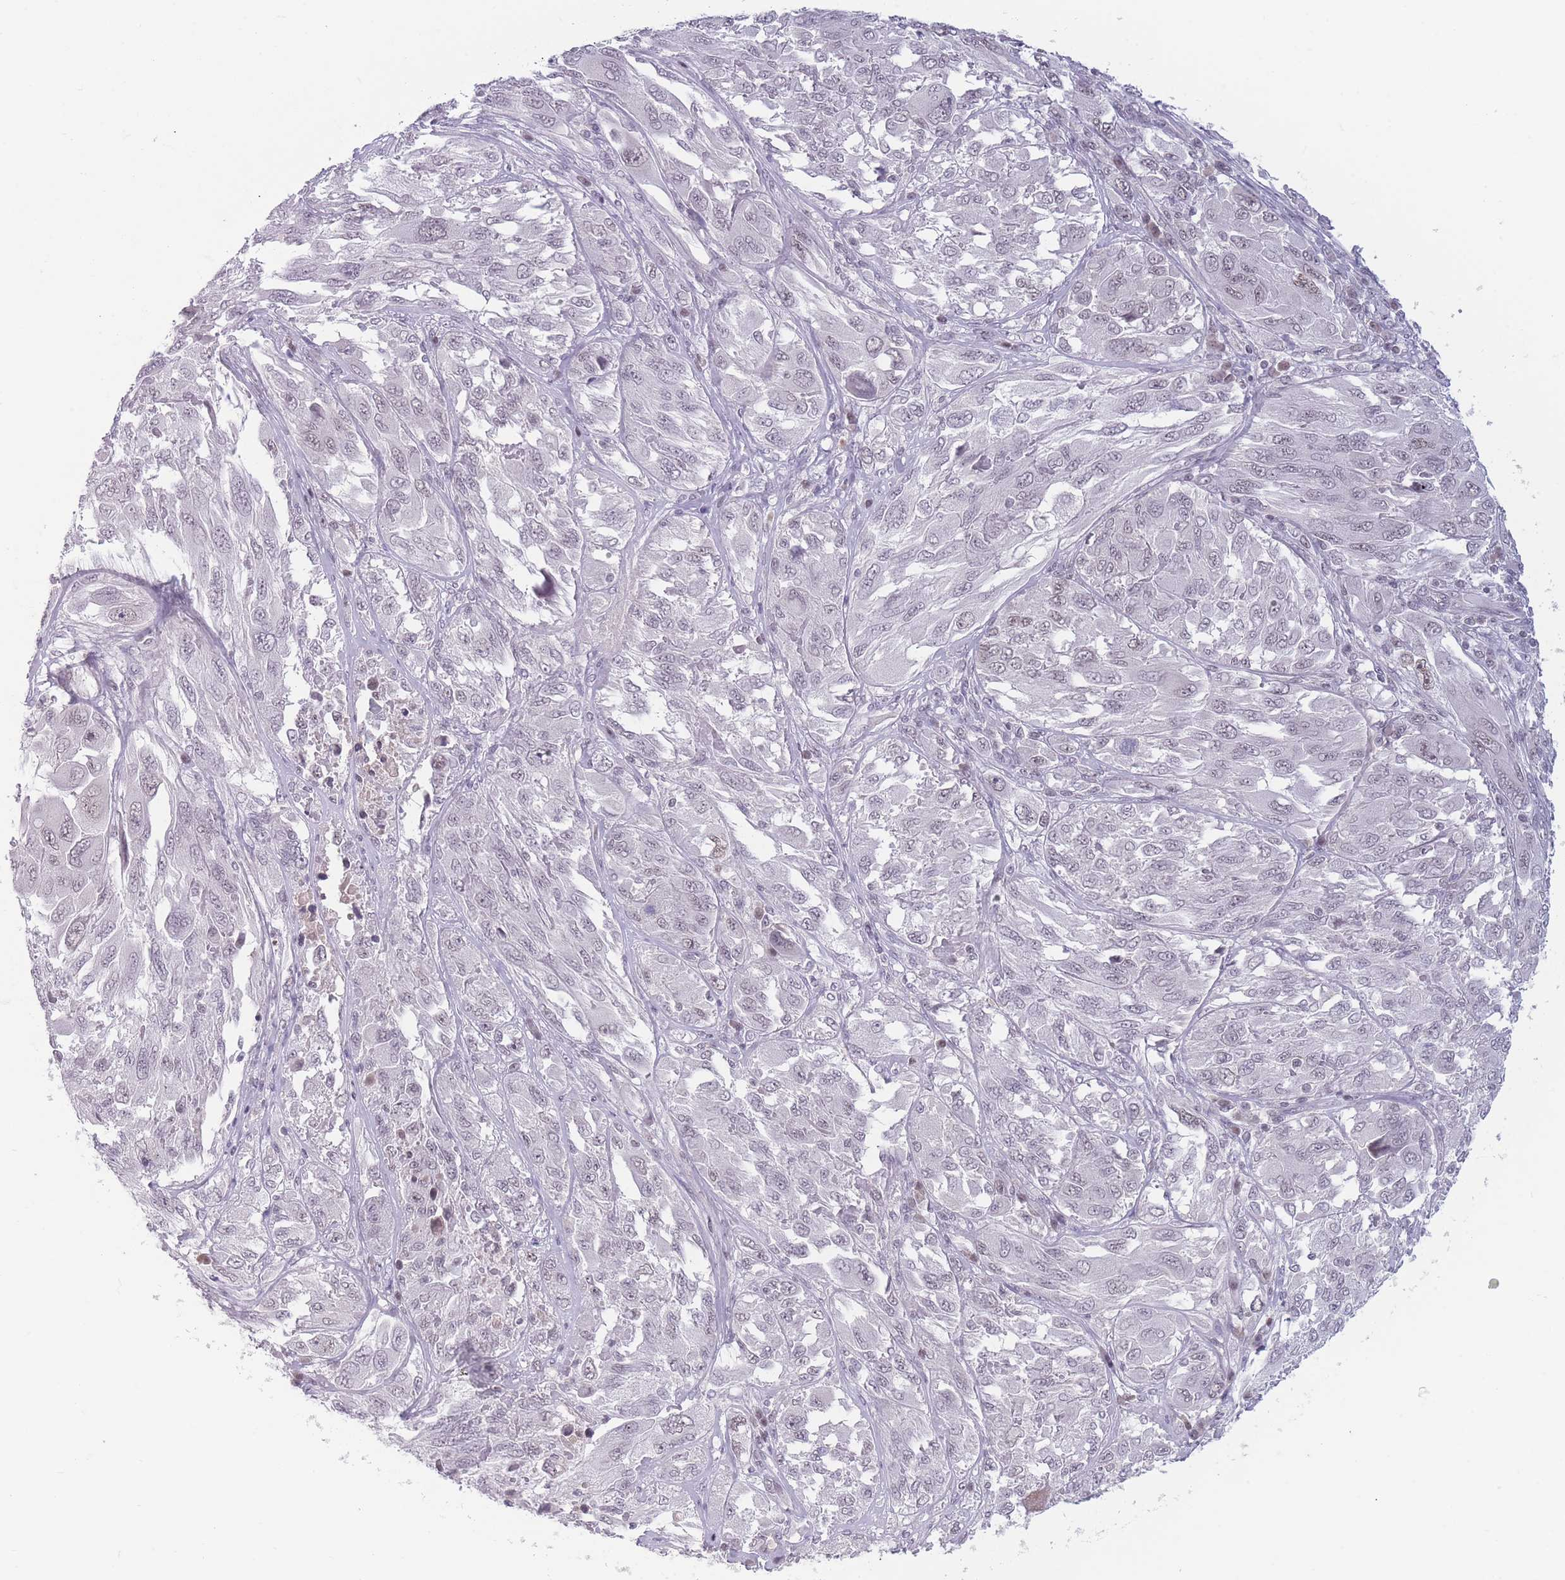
{"staining": {"intensity": "weak", "quantity": "<25%", "location": "nuclear"}, "tissue": "melanoma", "cell_type": "Tumor cells", "image_type": "cancer", "snomed": [{"axis": "morphology", "description": "Malignant melanoma, NOS"}, {"axis": "topography", "description": "Skin"}], "caption": "The immunohistochemistry photomicrograph has no significant positivity in tumor cells of melanoma tissue.", "gene": "ARID3B", "patient": {"sex": "female", "age": 91}}